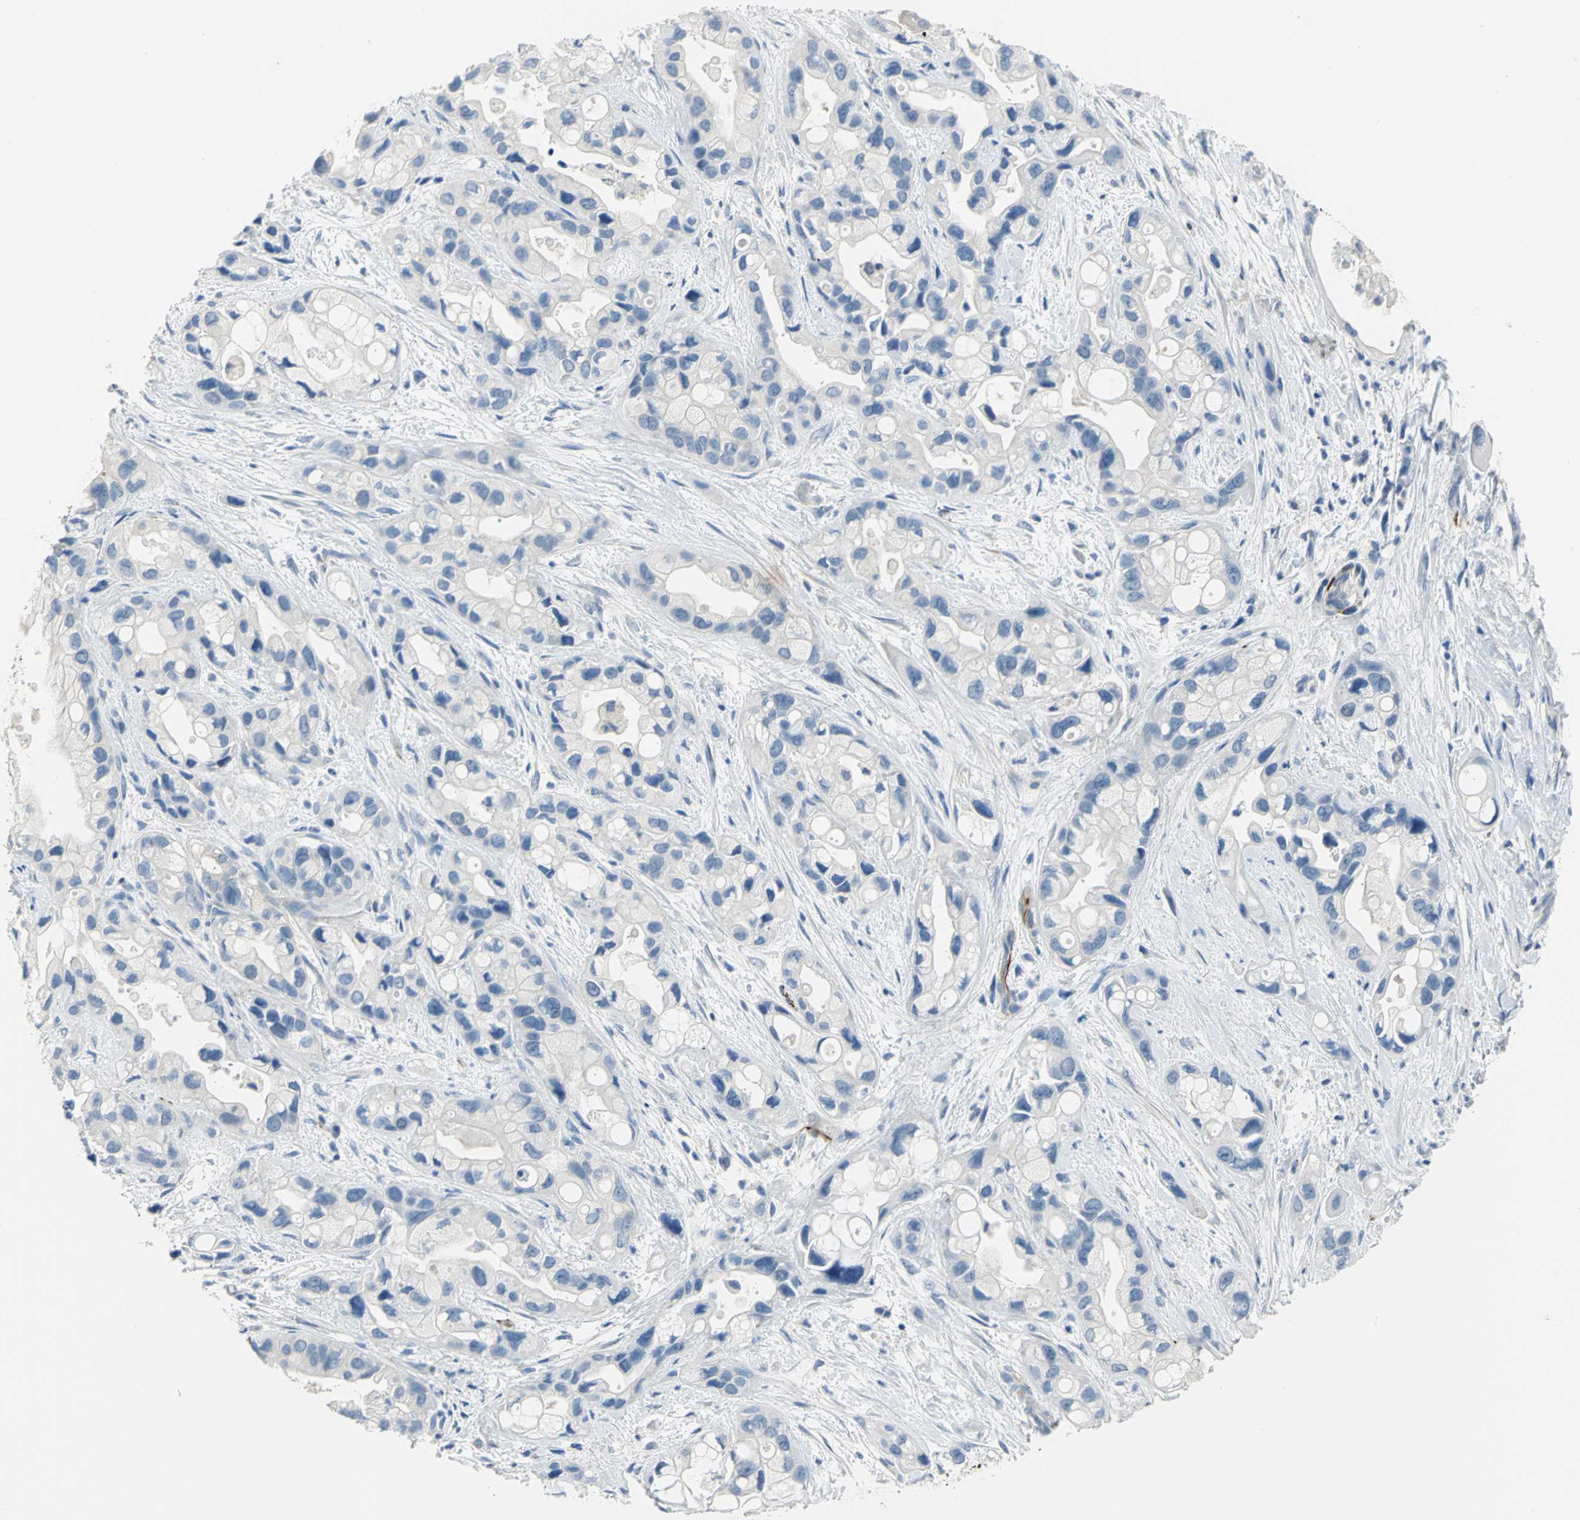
{"staining": {"intensity": "negative", "quantity": "none", "location": "none"}, "tissue": "pancreatic cancer", "cell_type": "Tumor cells", "image_type": "cancer", "snomed": [{"axis": "morphology", "description": "Adenocarcinoma, NOS"}, {"axis": "topography", "description": "Pancreas"}], "caption": "A high-resolution image shows immunohistochemistry staining of pancreatic cancer (adenocarcinoma), which shows no significant positivity in tumor cells.", "gene": "ALOX15", "patient": {"sex": "female", "age": 77}}